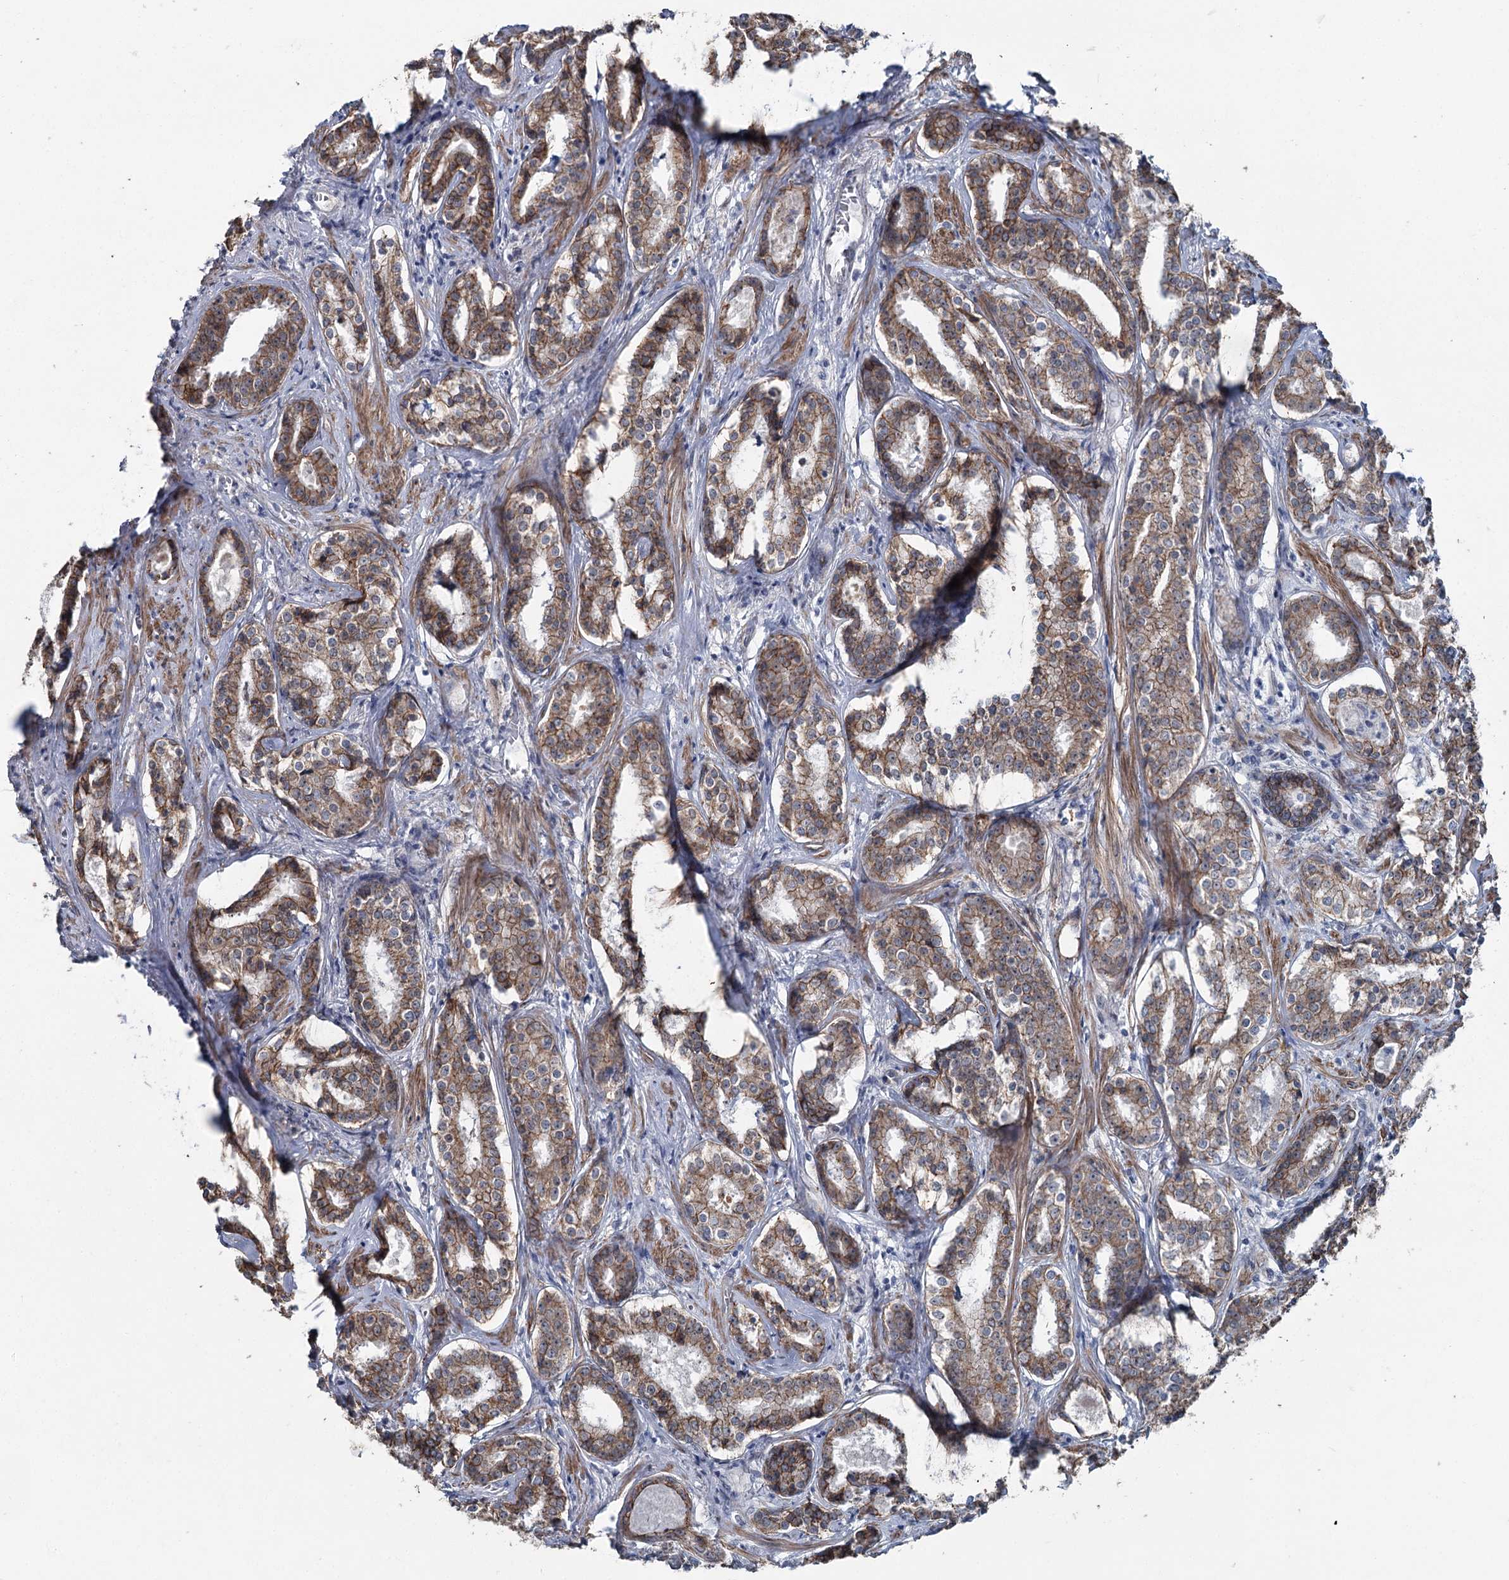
{"staining": {"intensity": "strong", "quantity": ">75%", "location": "cytoplasmic/membranous"}, "tissue": "prostate cancer", "cell_type": "Tumor cells", "image_type": "cancer", "snomed": [{"axis": "morphology", "description": "Adenocarcinoma, High grade"}, {"axis": "topography", "description": "Prostate"}], "caption": "High-magnification brightfield microscopy of prostate high-grade adenocarcinoma stained with DAB (3,3'-diaminobenzidine) (brown) and counterstained with hematoxylin (blue). tumor cells exhibit strong cytoplasmic/membranous staining is present in approximately>75% of cells.", "gene": "FAM120B", "patient": {"sex": "male", "age": 58}}